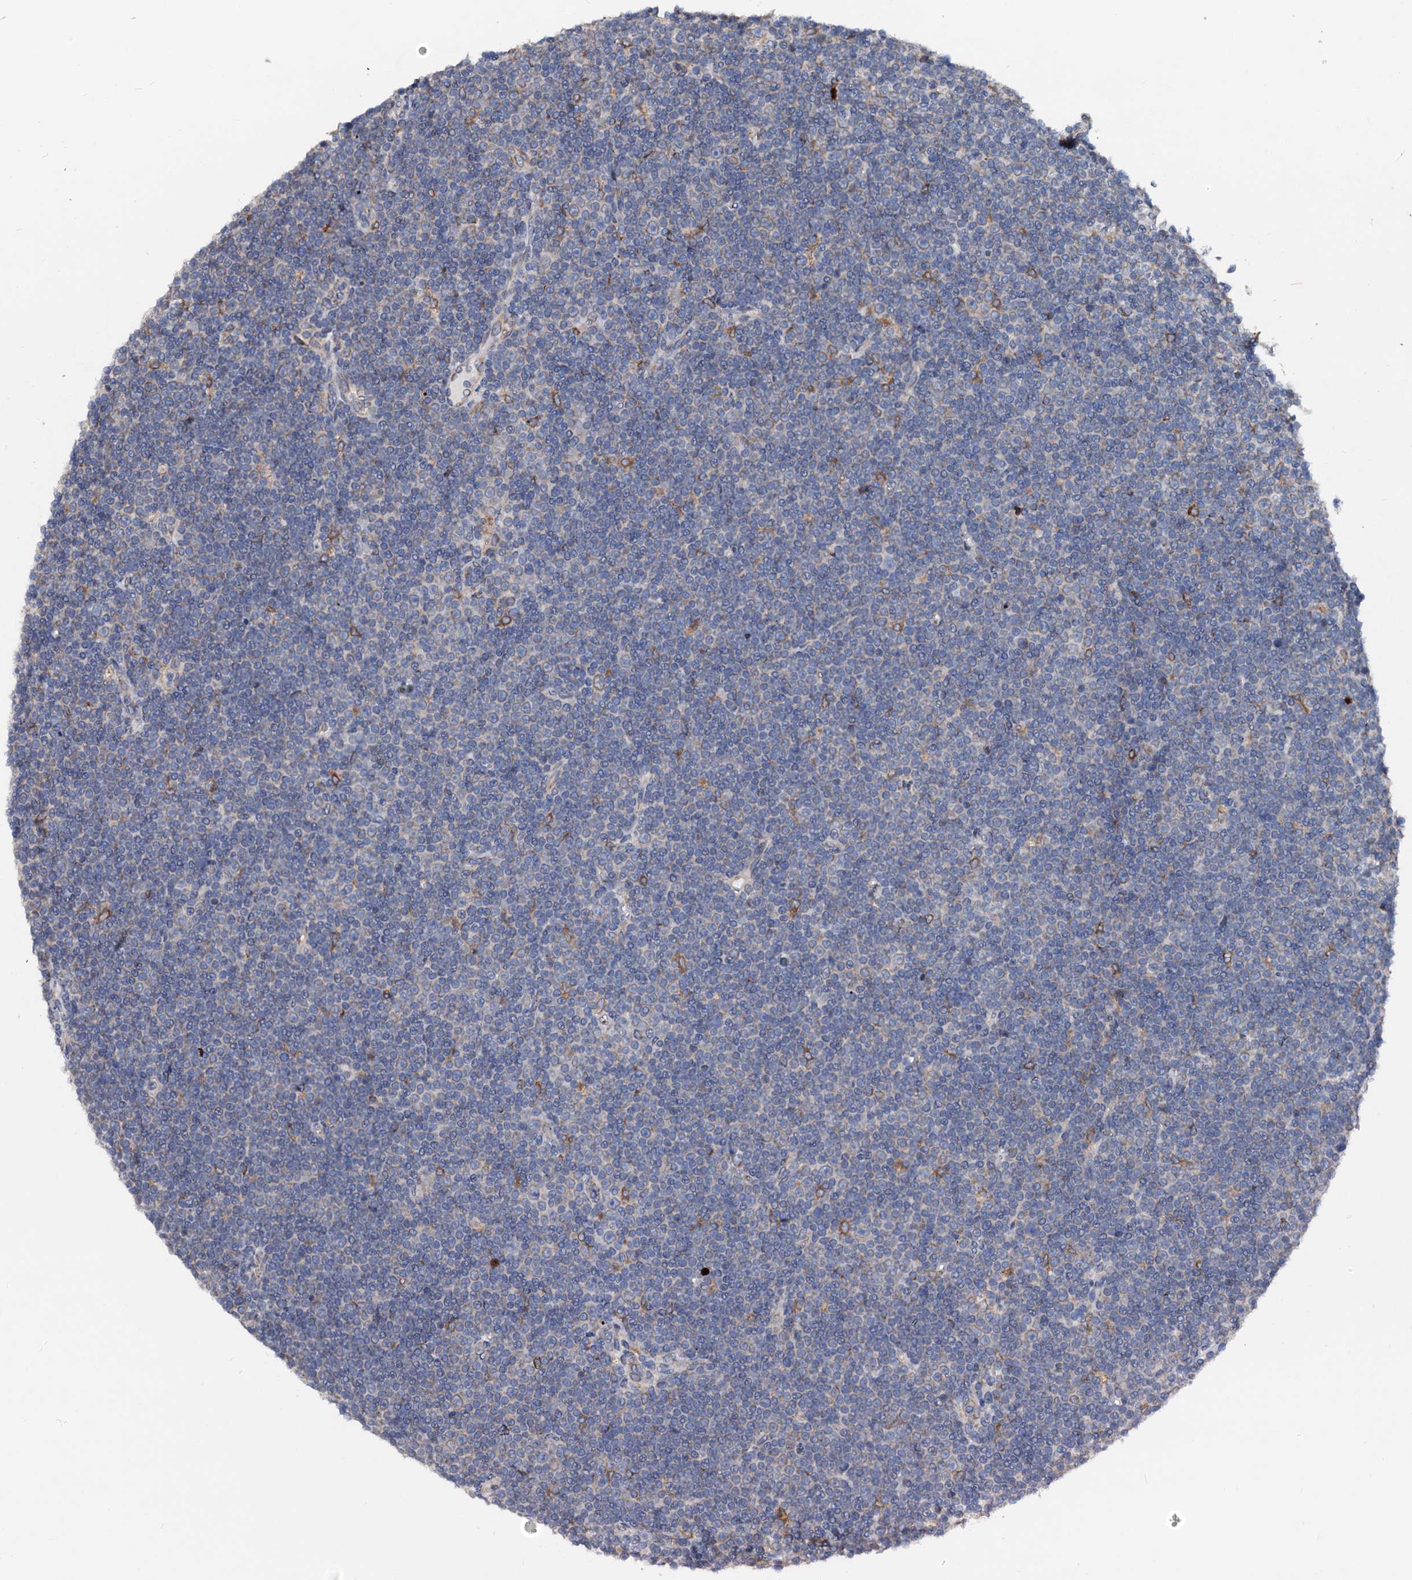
{"staining": {"intensity": "negative", "quantity": "none", "location": "none"}, "tissue": "lymphoma", "cell_type": "Tumor cells", "image_type": "cancer", "snomed": [{"axis": "morphology", "description": "Malignant lymphoma, non-Hodgkin's type, Low grade"}, {"axis": "topography", "description": "Lymph node"}], "caption": "Tumor cells are negative for protein expression in human low-grade malignant lymphoma, non-Hodgkin's type.", "gene": "LMAN1", "patient": {"sex": "female", "age": 67}}